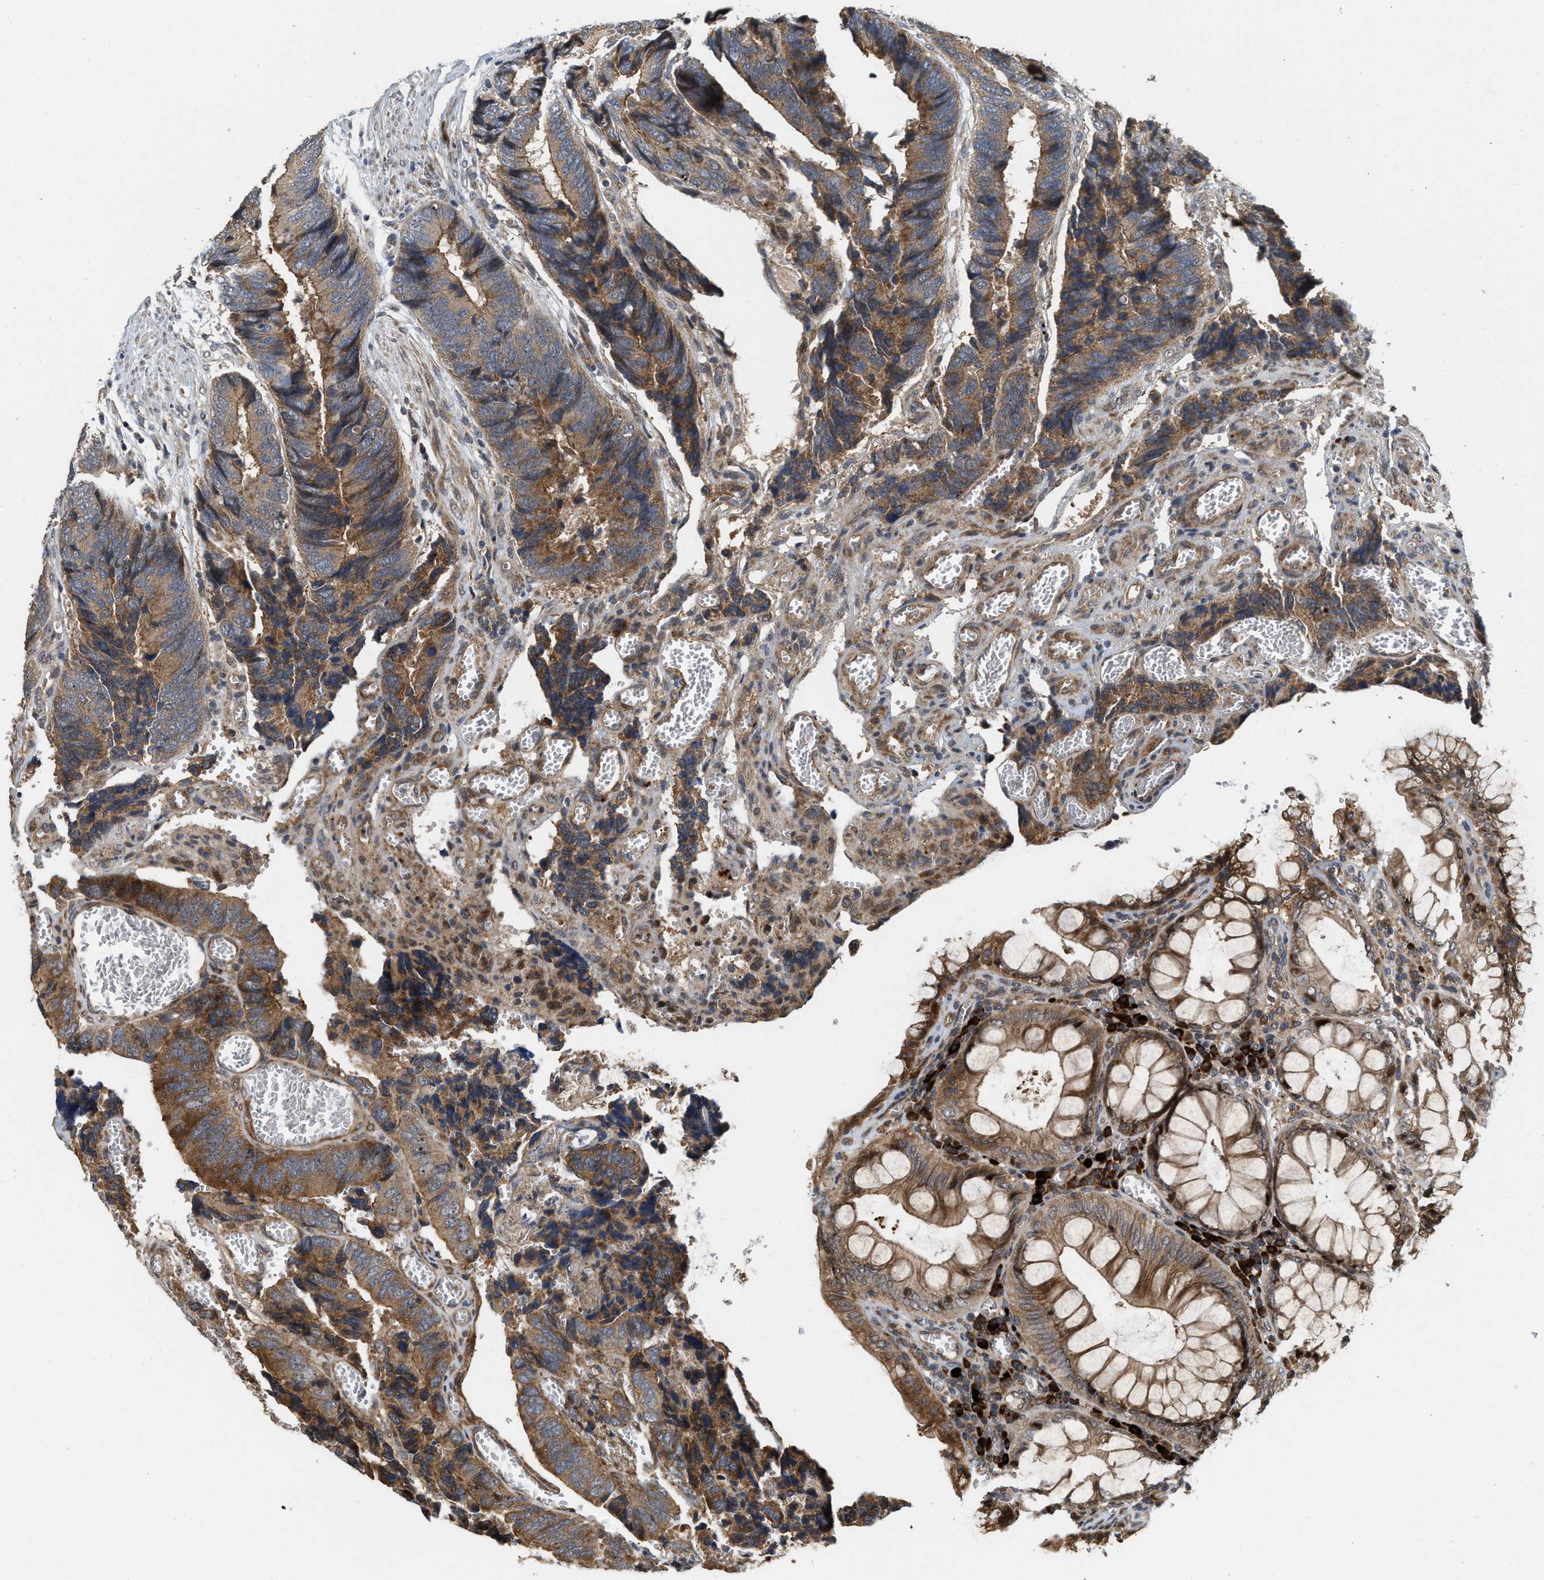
{"staining": {"intensity": "moderate", "quantity": ">75%", "location": "cytoplasmic/membranous"}, "tissue": "colorectal cancer", "cell_type": "Tumor cells", "image_type": "cancer", "snomed": [{"axis": "morphology", "description": "Adenocarcinoma, NOS"}, {"axis": "topography", "description": "Colon"}], "caption": "Human colorectal cancer stained with a brown dye shows moderate cytoplasmic/membranous positive staining in approximately >75% of tumor cells.", "gene": "ELP2", "patient": {"sex": "male", "age": 72}}